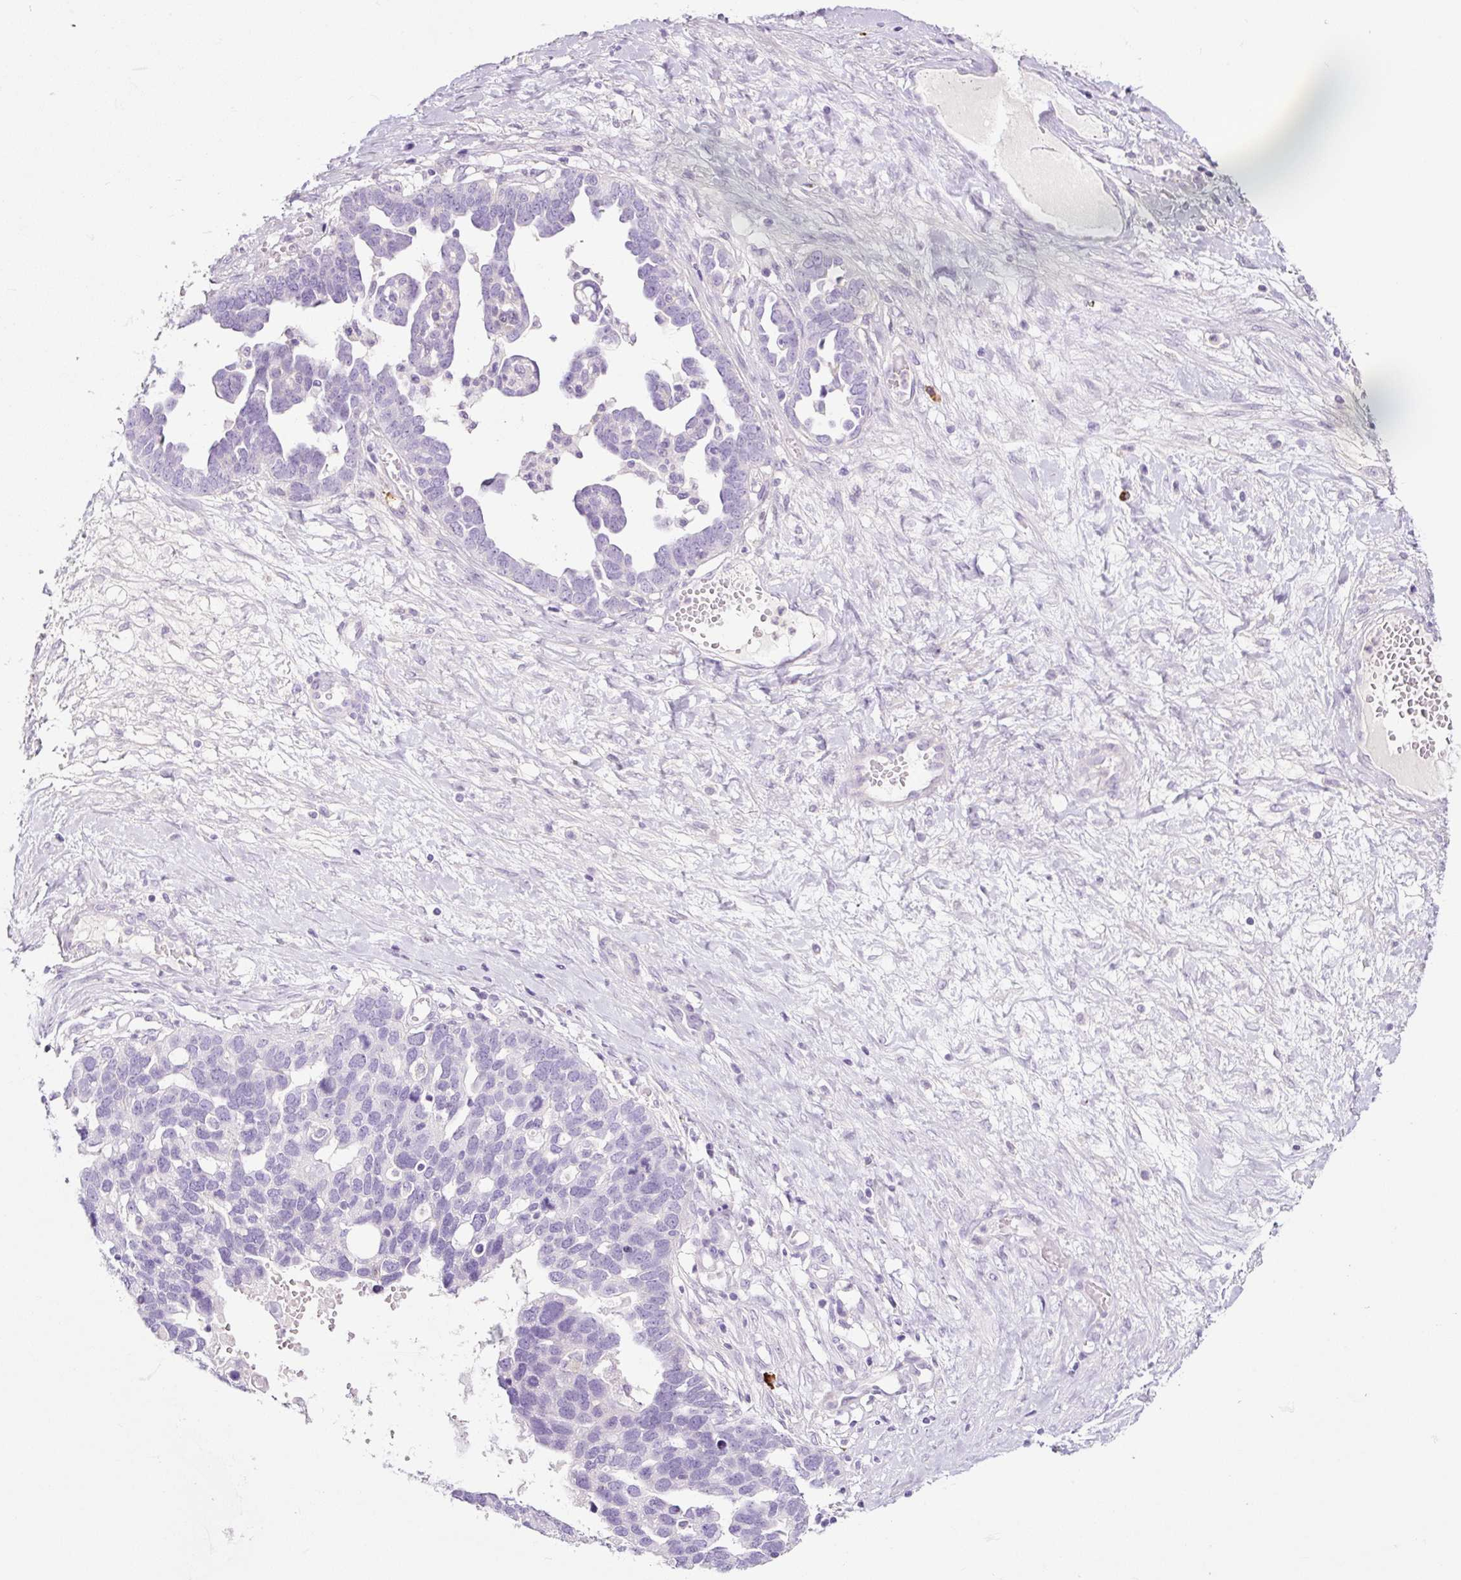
{"staining": {"intensity": "negative", "quantity": "none", "location": "none"}, "tissue": "ovarian cancer", "cell_type": "Tumor cells", "image_type": "cancer", "snomed": [{"axis": "morphology", "description": "Cystadenocarcinoma, serous, NOS"}, {"axis": "topography", "description": "Ovary"}], "caption": "High power microscopy micrograph of an immunohistochemistry histopathology image of ovarian serous cystadenocarcinoma, revealing no significant positivity in tumor cells.", "gene": "RNF212B", "patient": {"sex": "female", "age": 54}}